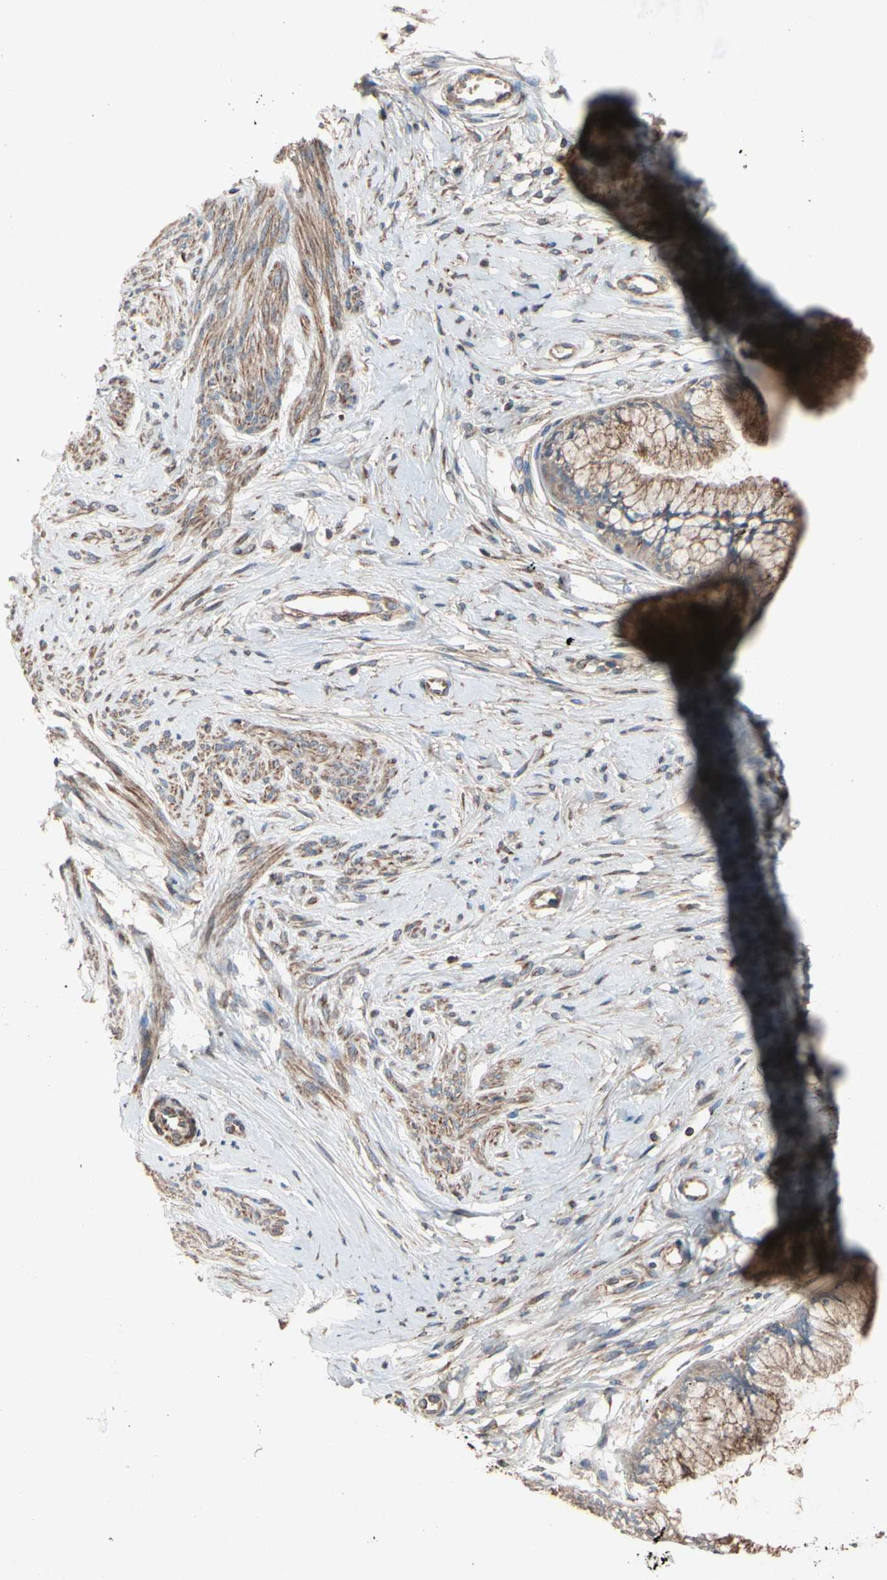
{"staining": {"intensity": "weak", "quantity": ">75%", "location": "cytoplasmic/membranous"}, "tissue": "cervix", "cell_type": "Glandular cells", "image_type": "normal", "snomed": [{"axis": "morphology", "description": "Normal tissue, NOS"}, {"axis": "topography", "description": "Cervix"}], "caption": "High-magnification brightfield microscopy of normal cervix stained with DAB (brown) and counterstained with hematoxylin (blue). glandular cells exhibit weak cytoplasmic/membranous staining is appreciated in approximately>75% of cells.", "gene": "GCK", "patient": {"sex": "female", "age": 39}}